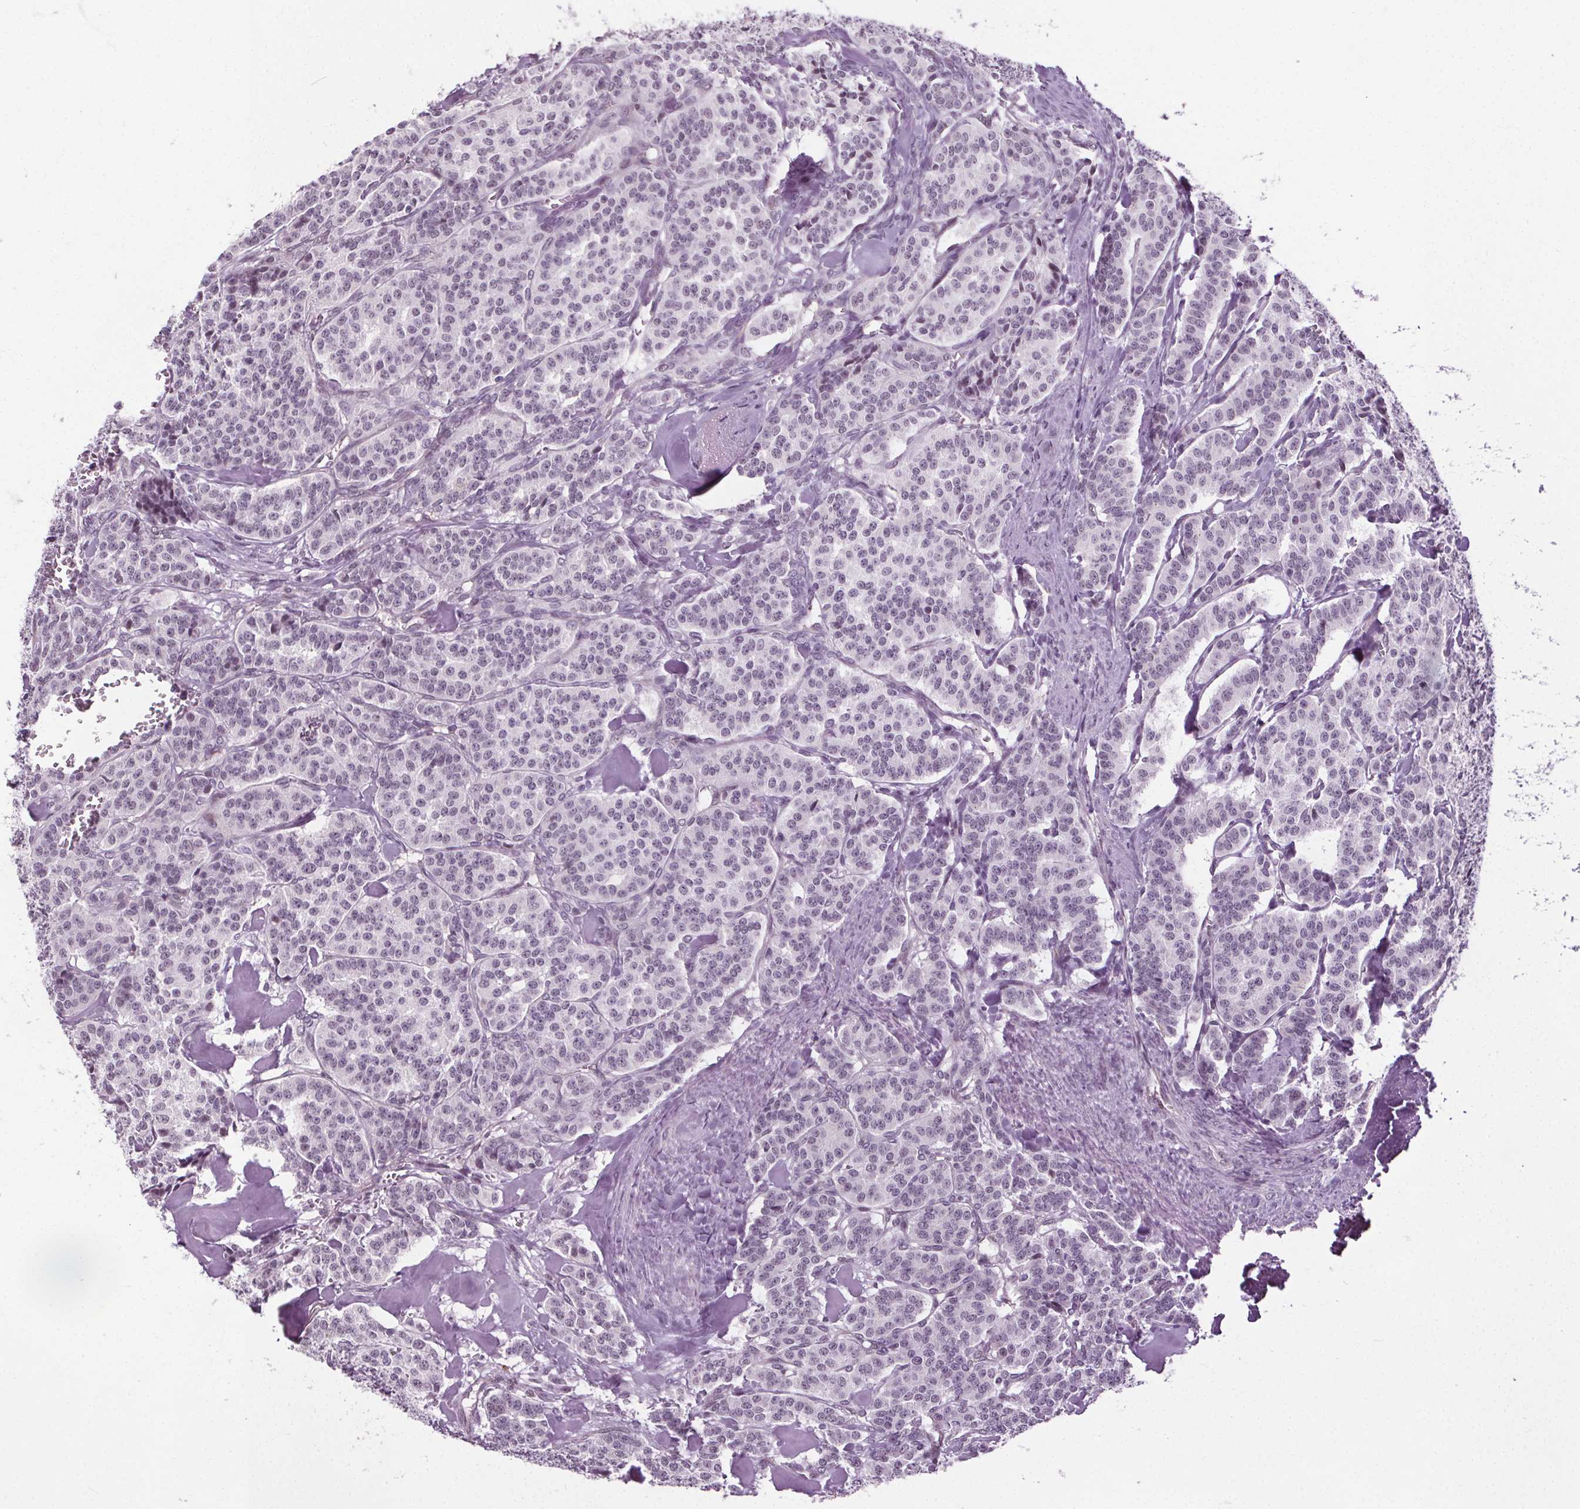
{"staining": {"intensity": "negative", "quantity": "none", "location": "none"}, "tissue": "carcinoid", "cell_type": "Tumor cells", "image_type": "cancer", "snomed": [{"axis": "morphology", "description": "Normal tissue, NOS"}, {"axis": "morphology", "description": "Carcinoid, malignant, NOS"}, {"axis": "topography", "description": "Lung"}], "caption": "This image is of malignant carcinoid stained with immunohistochemistry to label a protein in brown with the nuclei are counter-stained blue. There is no expression in tumor cells. (Stains: DAB (3,3'-diaminobenzidine) IHC with hematoxylin counter stain, Microscopy: brightfield microscopy at high magnification).", "gene": "CEBPA", "patient": {"sex": "female", "age": 46}}